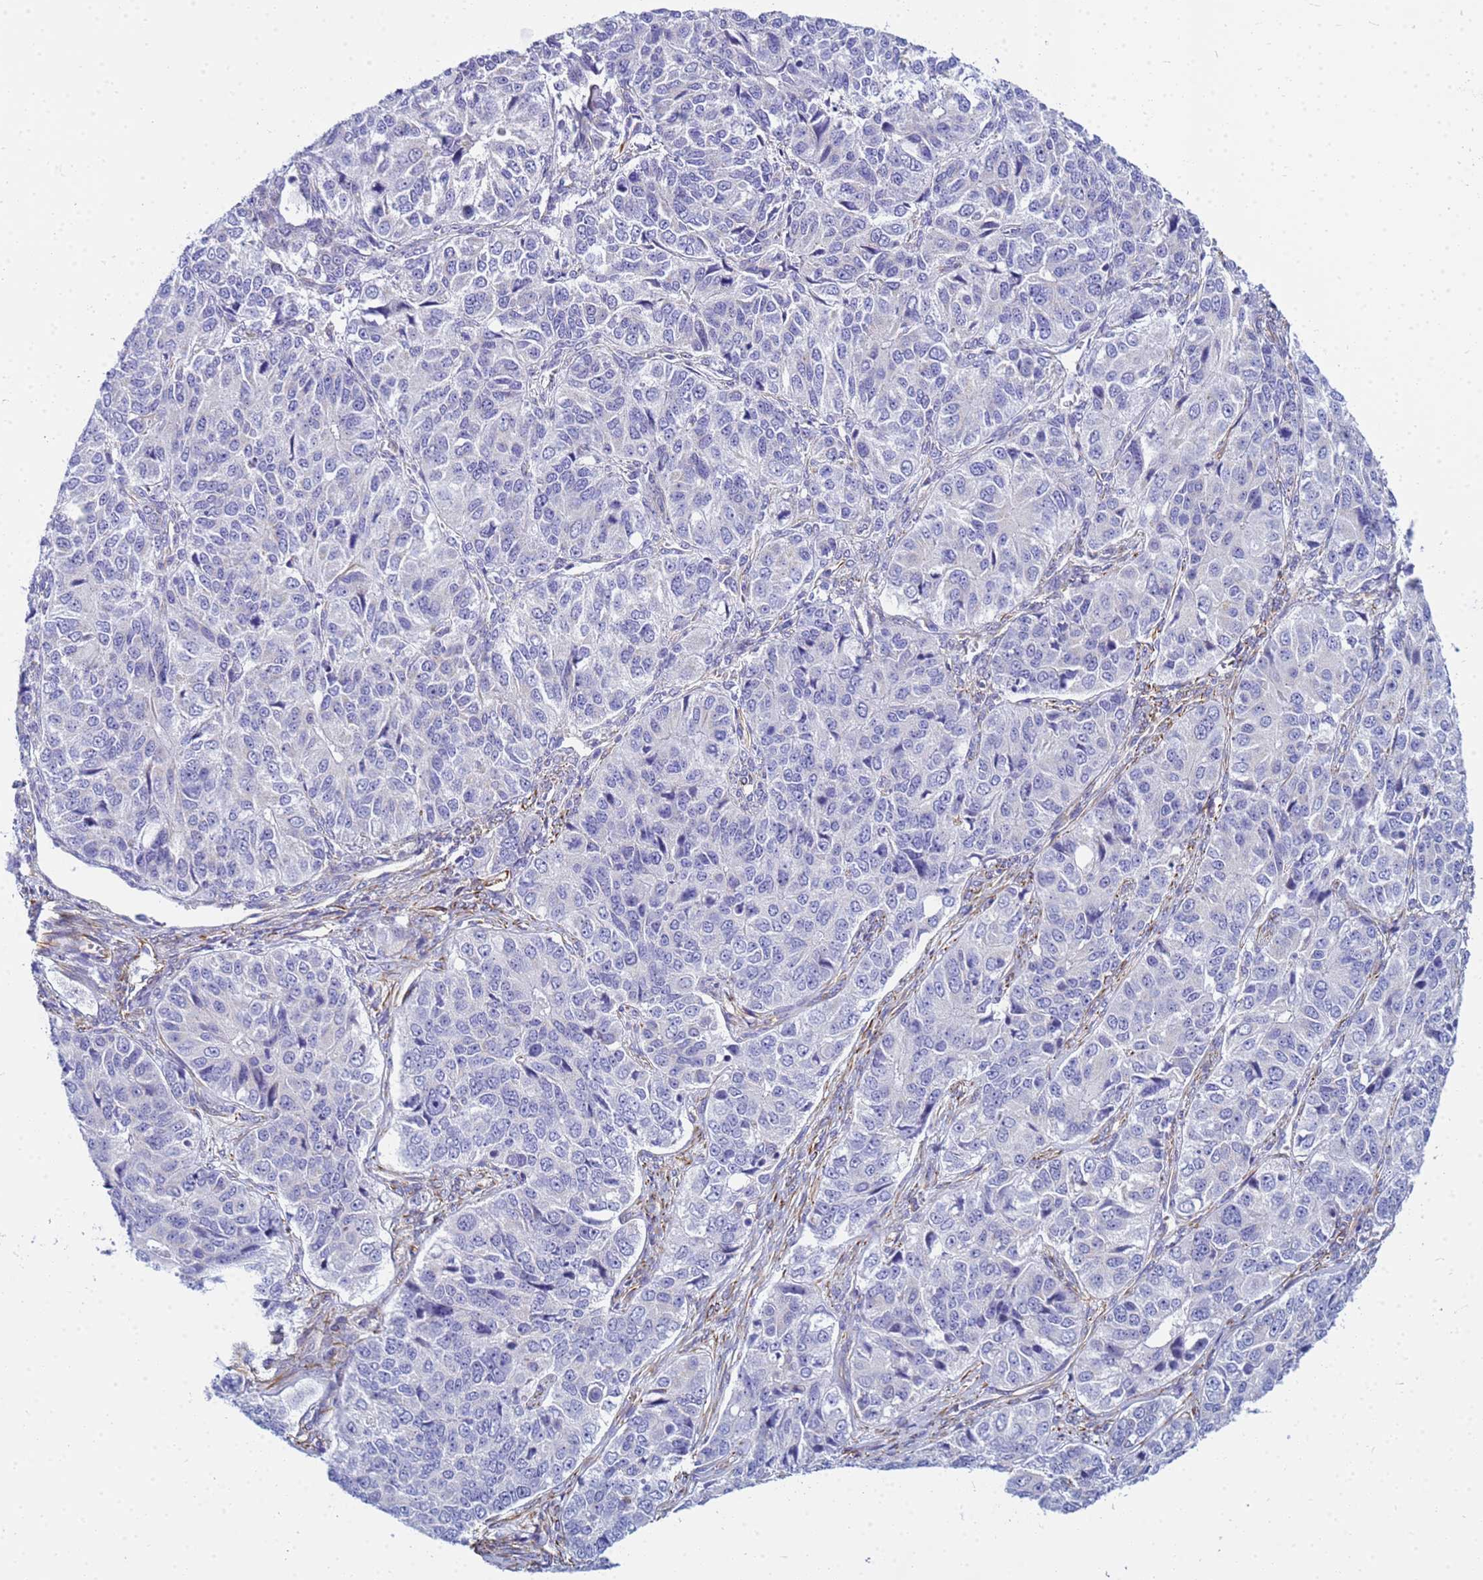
{"staining": {"intensity": "negative", "quantity": "none", "location": "none"}, "tissue": "ovarian cancer", "cell_type": "Tumor cells", "image_type": "cancer", "snomed": [{"axis": "morphology", "description": "Carcinoma, endometroid"}, {"axis": "topography", "description": "Ovary"}], "caption": "A photomicrograph of human endometroid carcinoma (ovarian) is negative for staining in tumor cells.", "gene": "UBXN2B", "patient": {"sex": "female", "age": 51}}